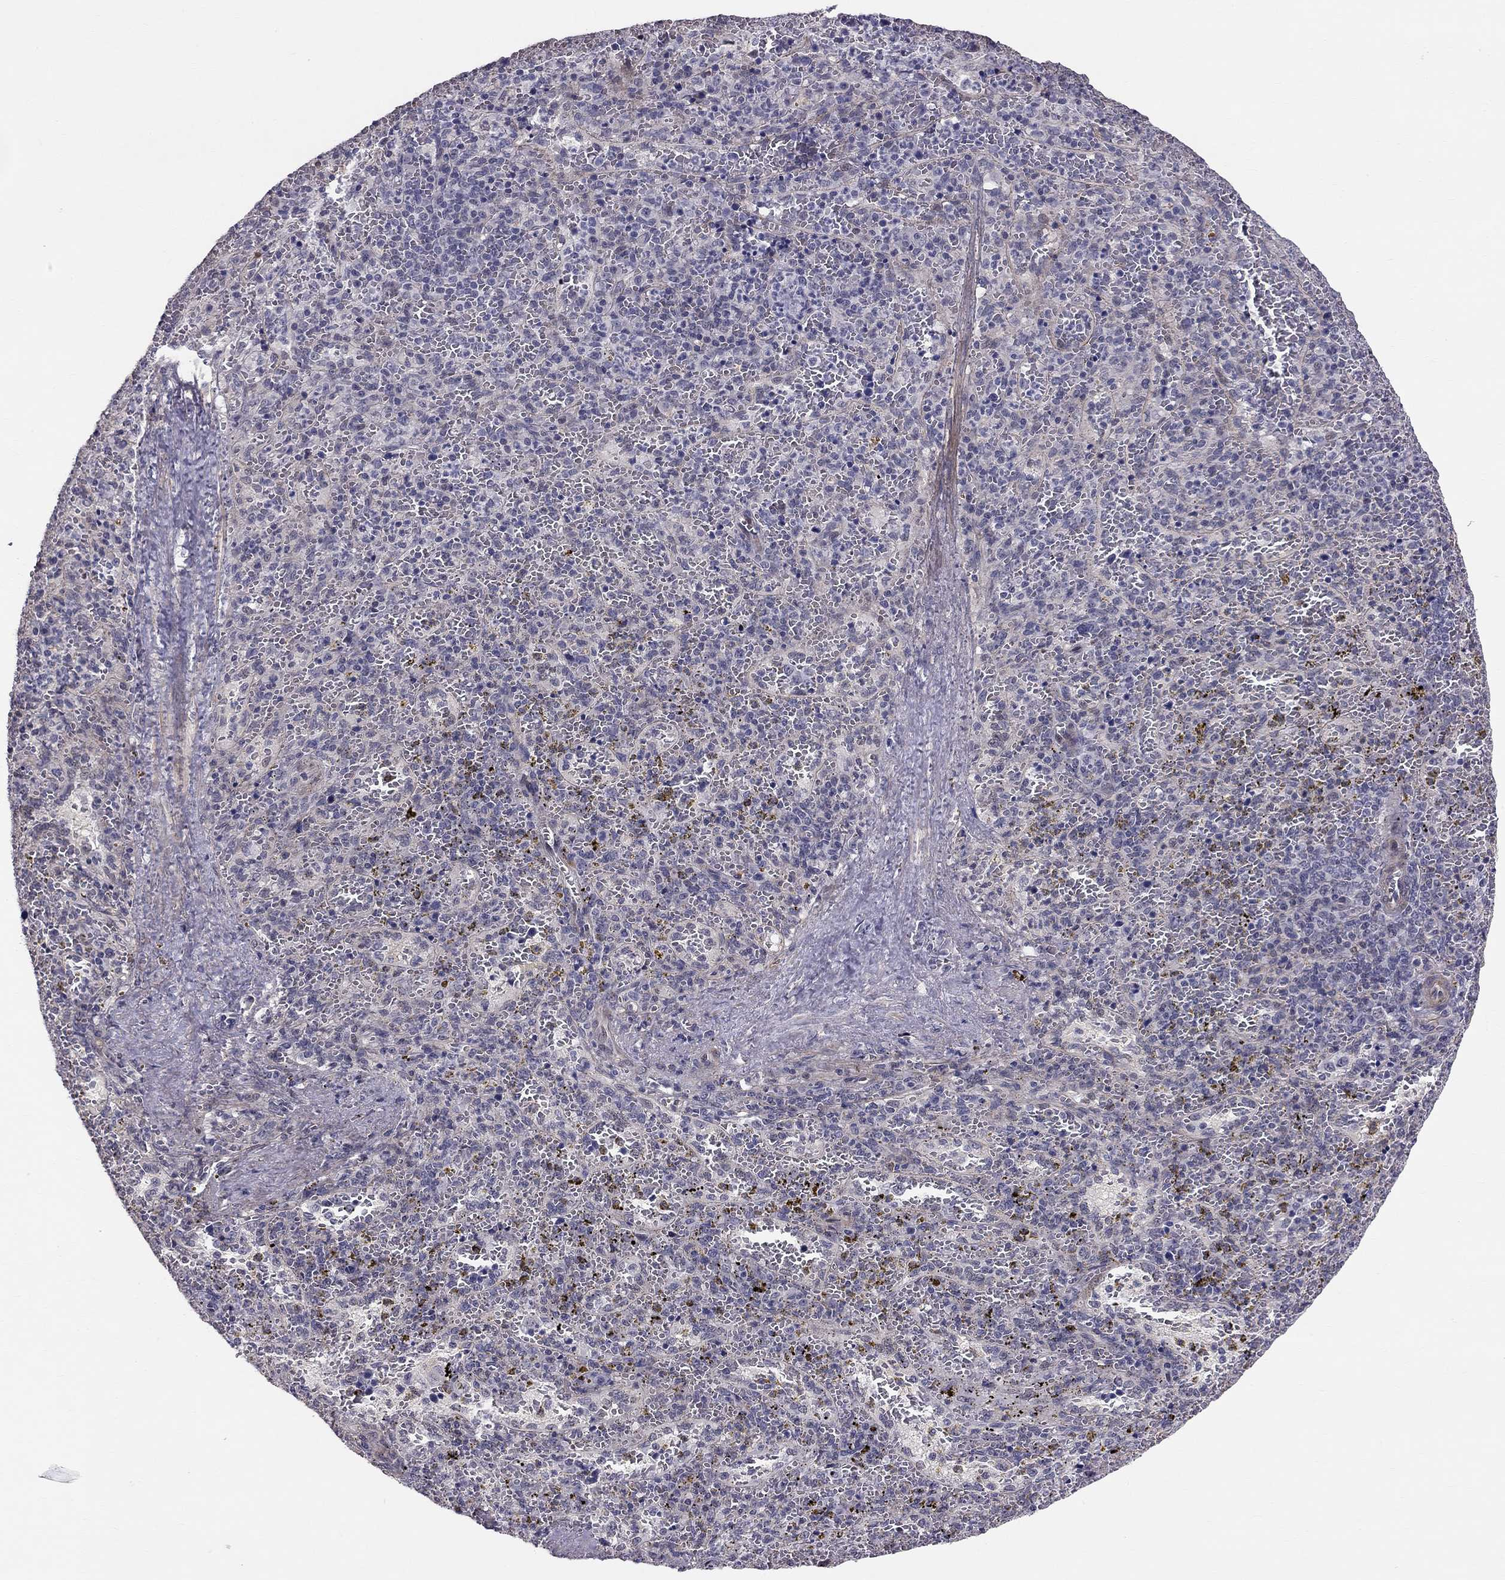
{"staining": {"intensity": "negative", "quantity": "none", "location": "none"}, "tissue": "spleen", "cell_type": "Cells in red pulp", "image_type": "normal", "snomed": [{"axis": "morphology", "description": "Normal tissue, NOS"}, {"axis": "topography", "description": "Spleen"}], "caption": "The micrograph reveals no staining of cells in red pulp in normal spleen.", "gene": "GJB4", "patient": {"sex": "female", "age": 50}}